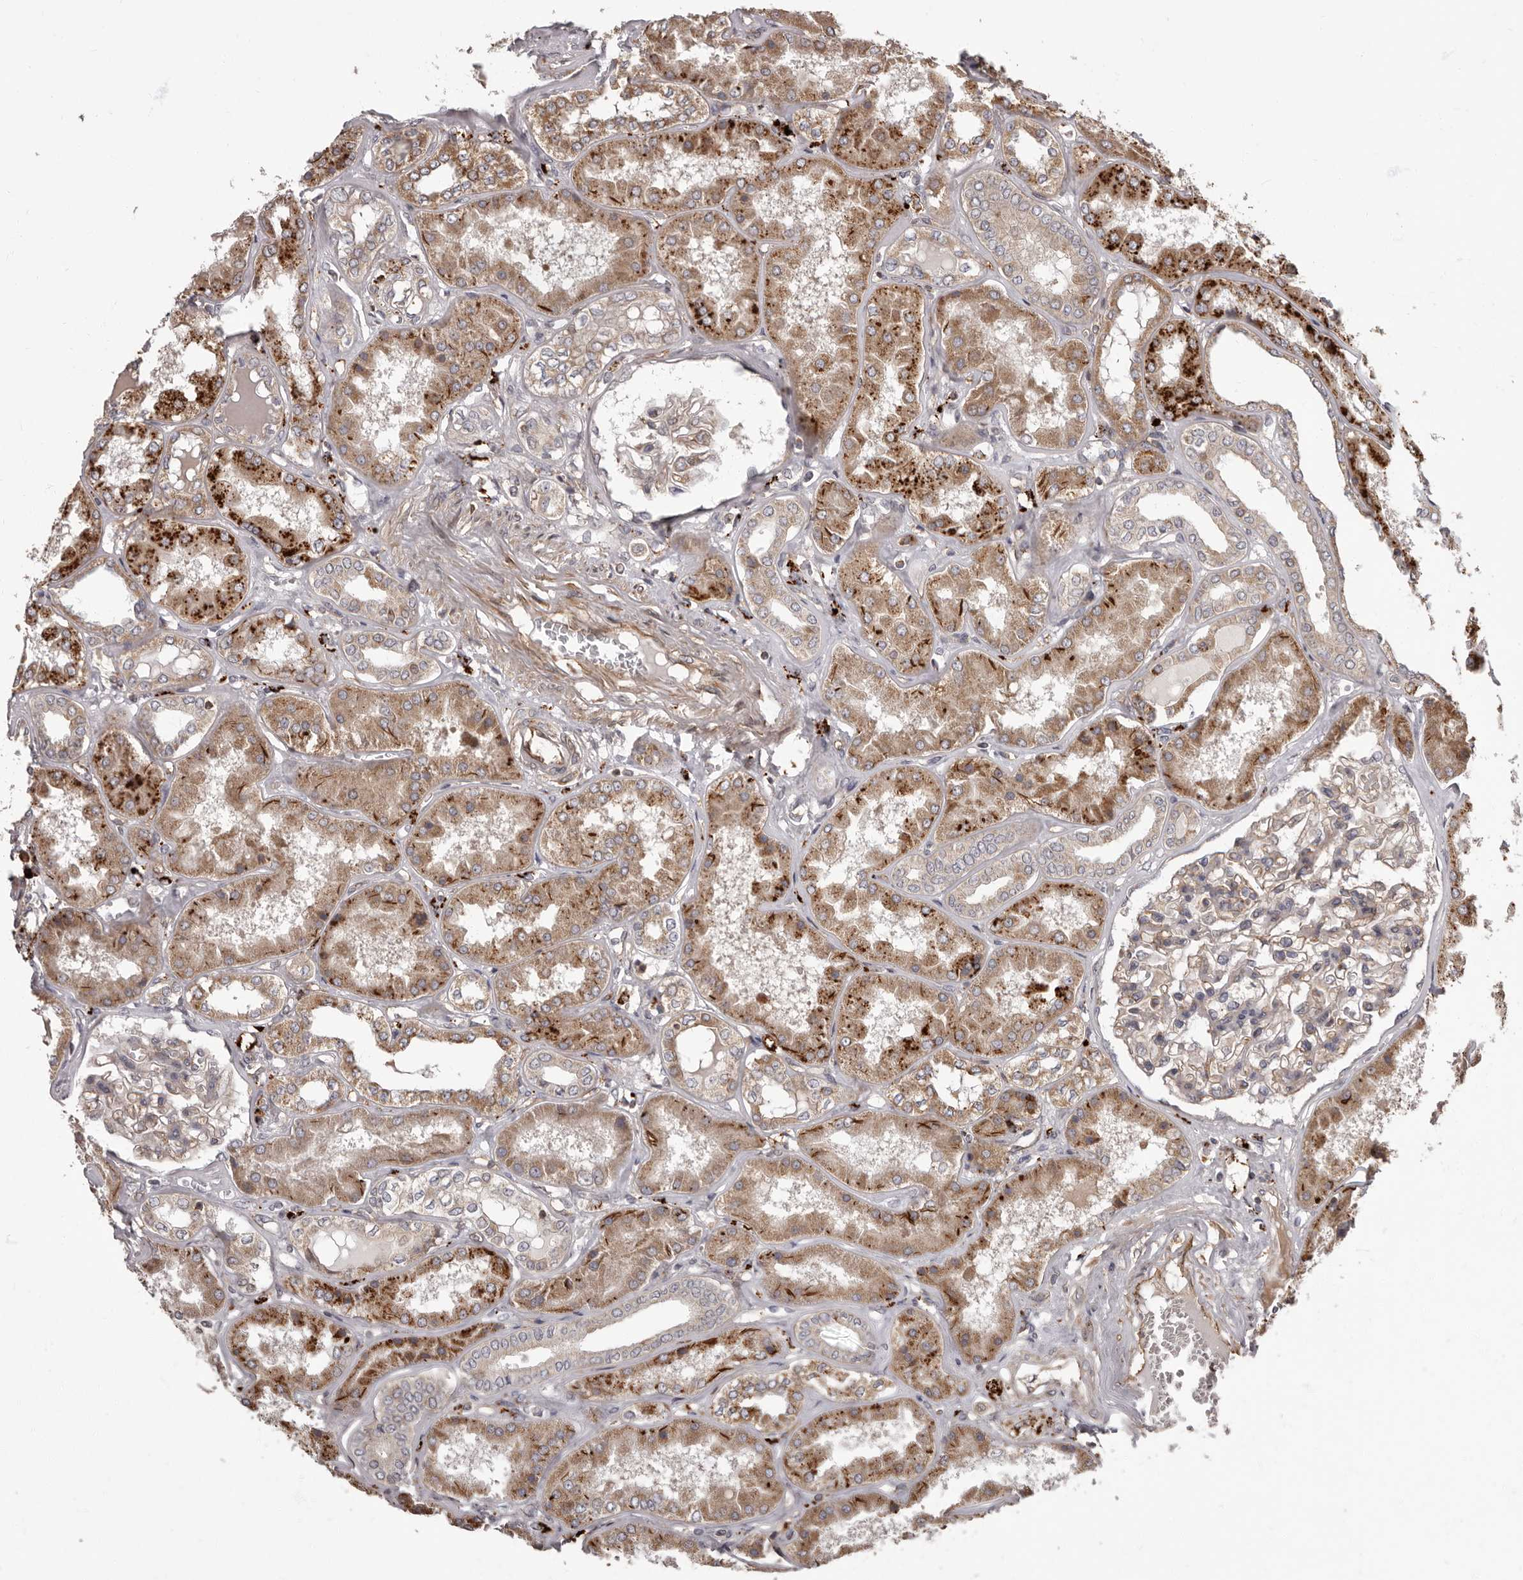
{"staining": {"intensity": "moderate", "quantity": ">75%", "location": "cytoplasmic/membranous"}, "tissue": "kidney", "cell_type": "Cells in glomeruli", "image_type": "normal", "snomed": [{"axis": "morphology", "description": "Normal tissue, NOS"}, {"axis": "topography", "description": "Kidney"}], "caption": "Immunohistochemistry (IHC) image of benign kidney stained for a protein (brown), which reveals medium levels of moderate cytoplasmic/membranous positivity in approximately >75% of cells in glomeruli.", "gene": "ADCY2", "patient": {"sex": "female", "age": 56}}